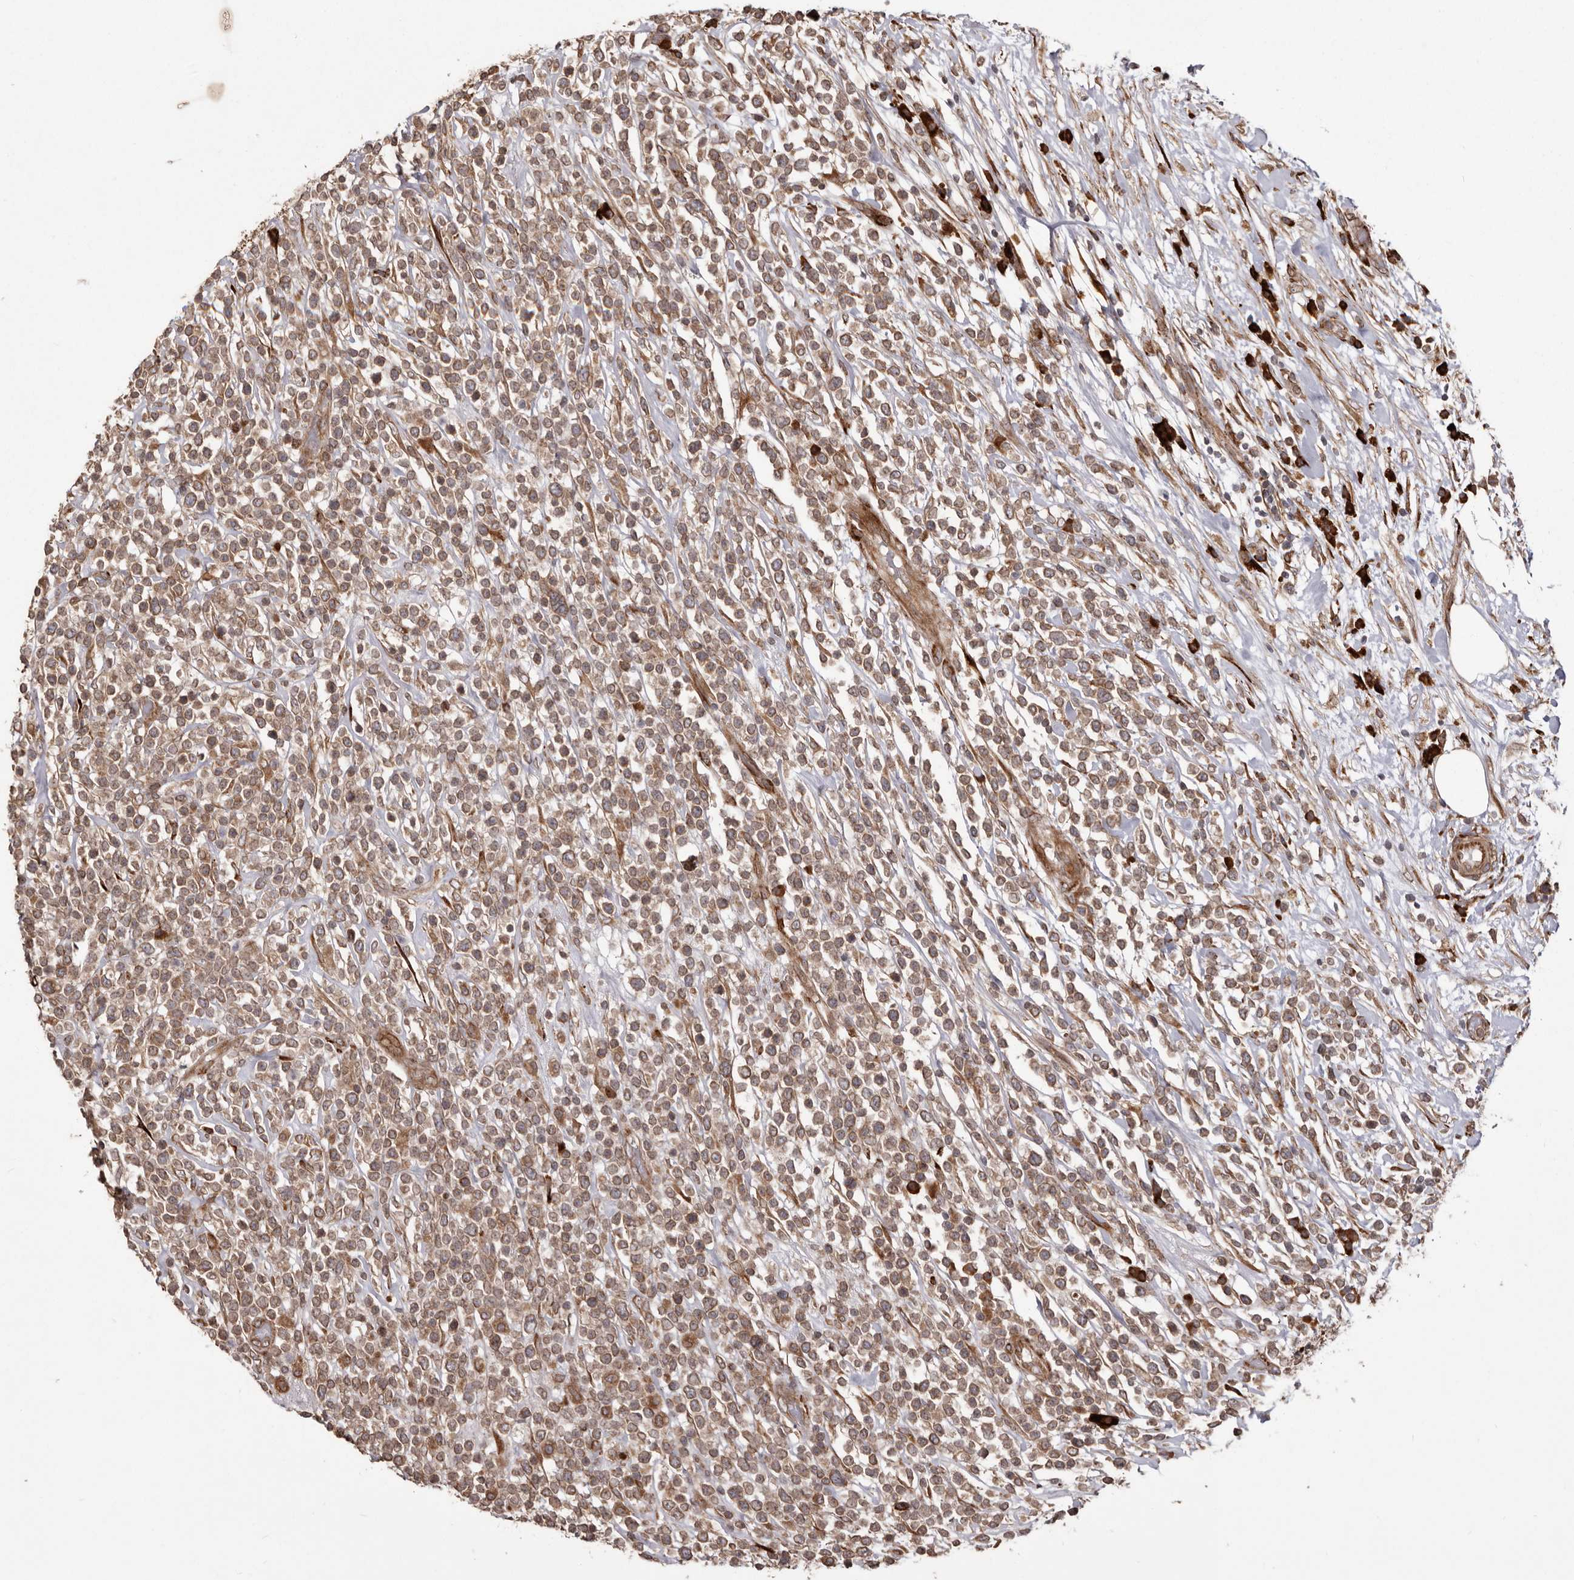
{"staining": {"intensity": "moderate", "quantity": ">75%", "location": "cytoplasmic/membranous"}, "tissue": "lymphoma", "cell_type": "Tumor cells", "image_type": "cancer", "snomed": [{"axis": "morphology", "description": "Malignant lymphoma, non-Hodgkin's type, High grade"}, {"axis": "topography", "description": "Colon"}], "caption": "IHC of human lymphoma demonstrates medium levels of moderate cytoplasmic/membranous positivity in about >75% of tumor cells.", "gene": "NUP43", "patient": {"sex": "female", "age": 53}}